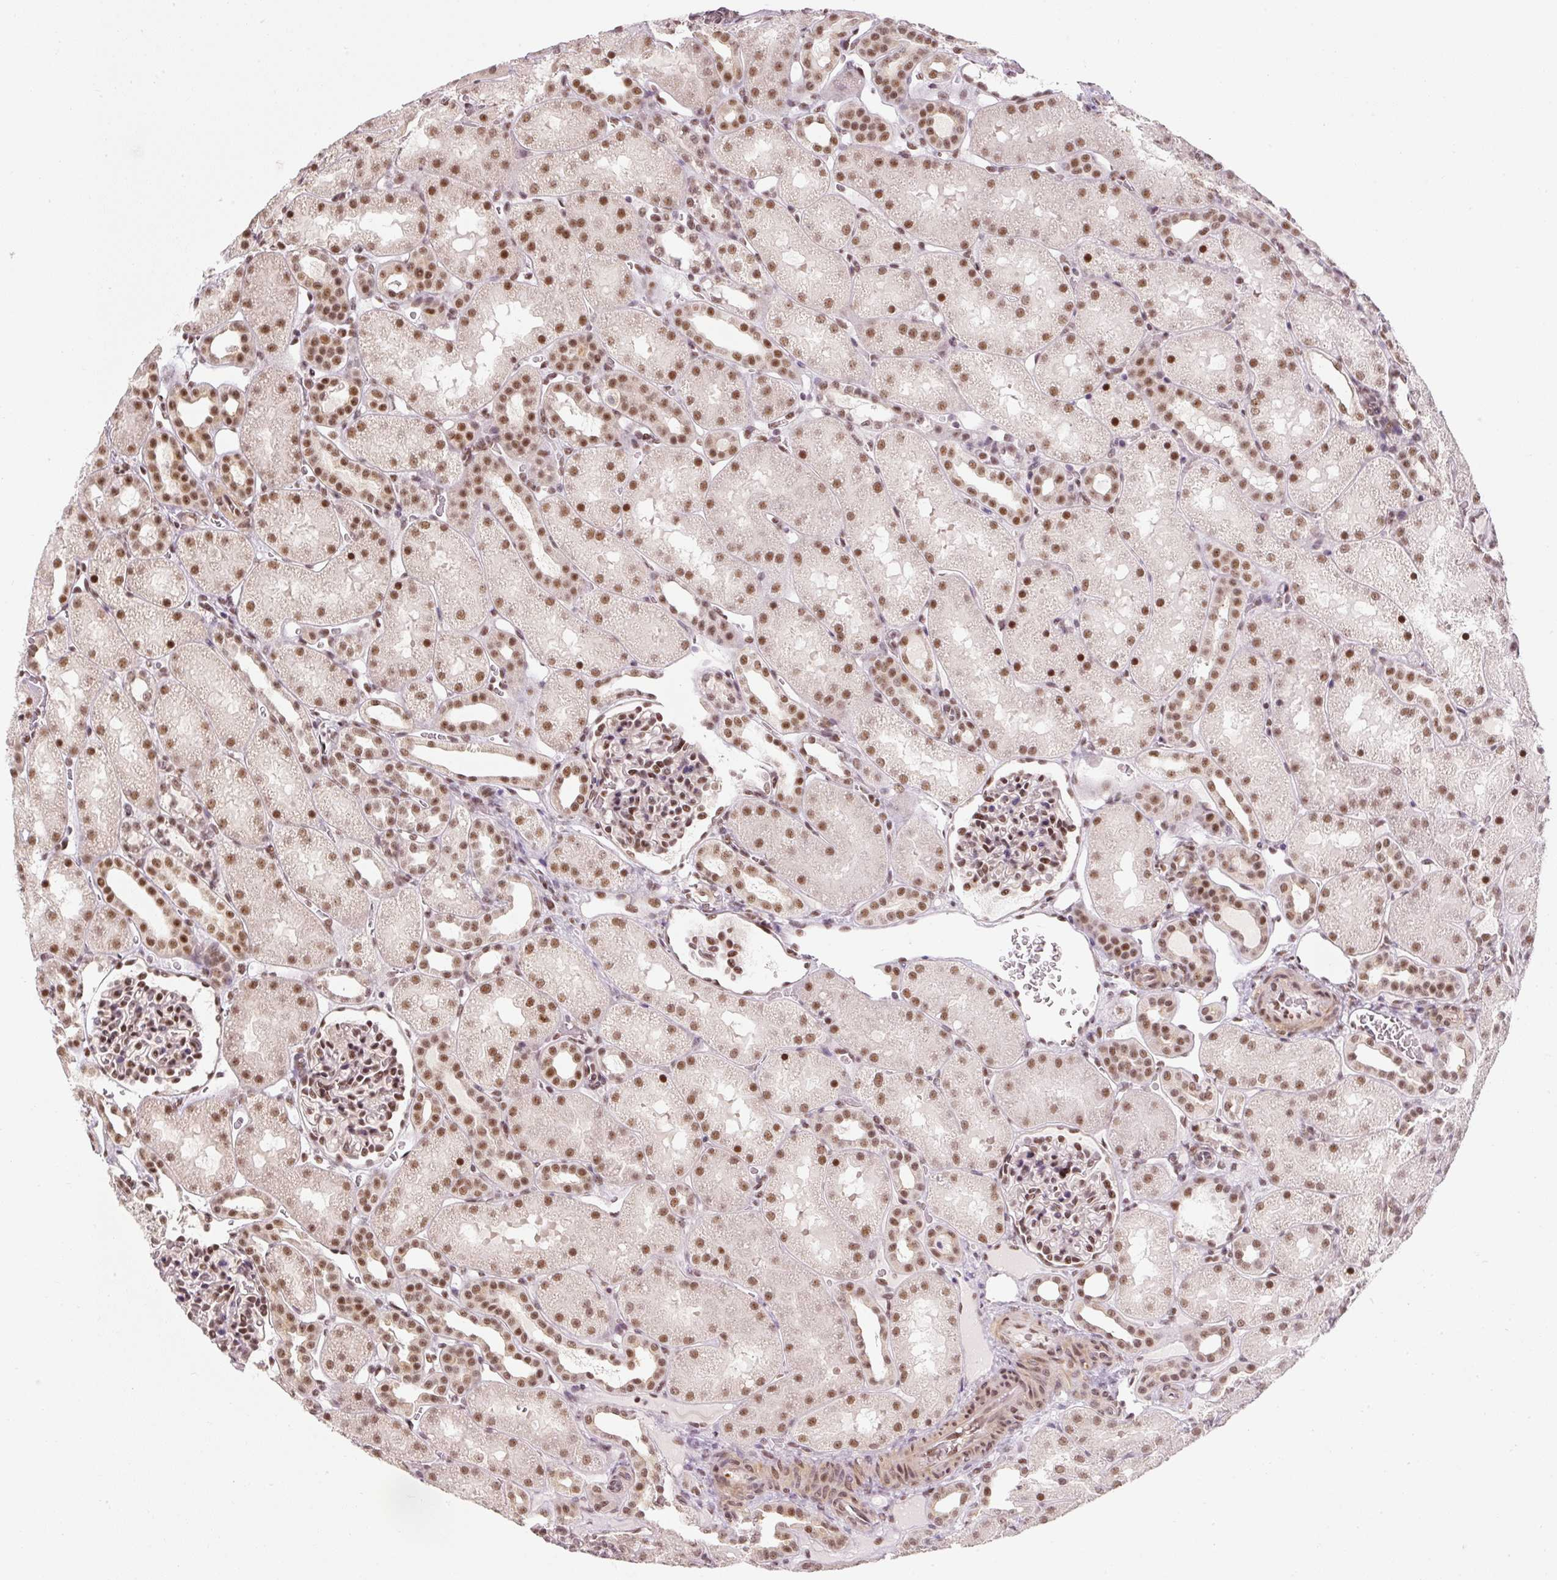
{"staining": {"intensity": "moderate", "quantity": ">75%", "location": "nuclear"}, "tissue": "kidney", "cell_type": "Cells in glomeruli", "image_type": "normal", "snomed": [{"axis": "morphology", "description": "Normal tissue, NOS"}, {"axis": "topography", "description": "Kidney"}], "caption": "Cells in glomeruli display medium levels of moderate nuclear positivity in approximately >75% of cells in unremarkable human kidney.", "gene": "U2AF2", "patient": {"sex": "male", "age": 2}}